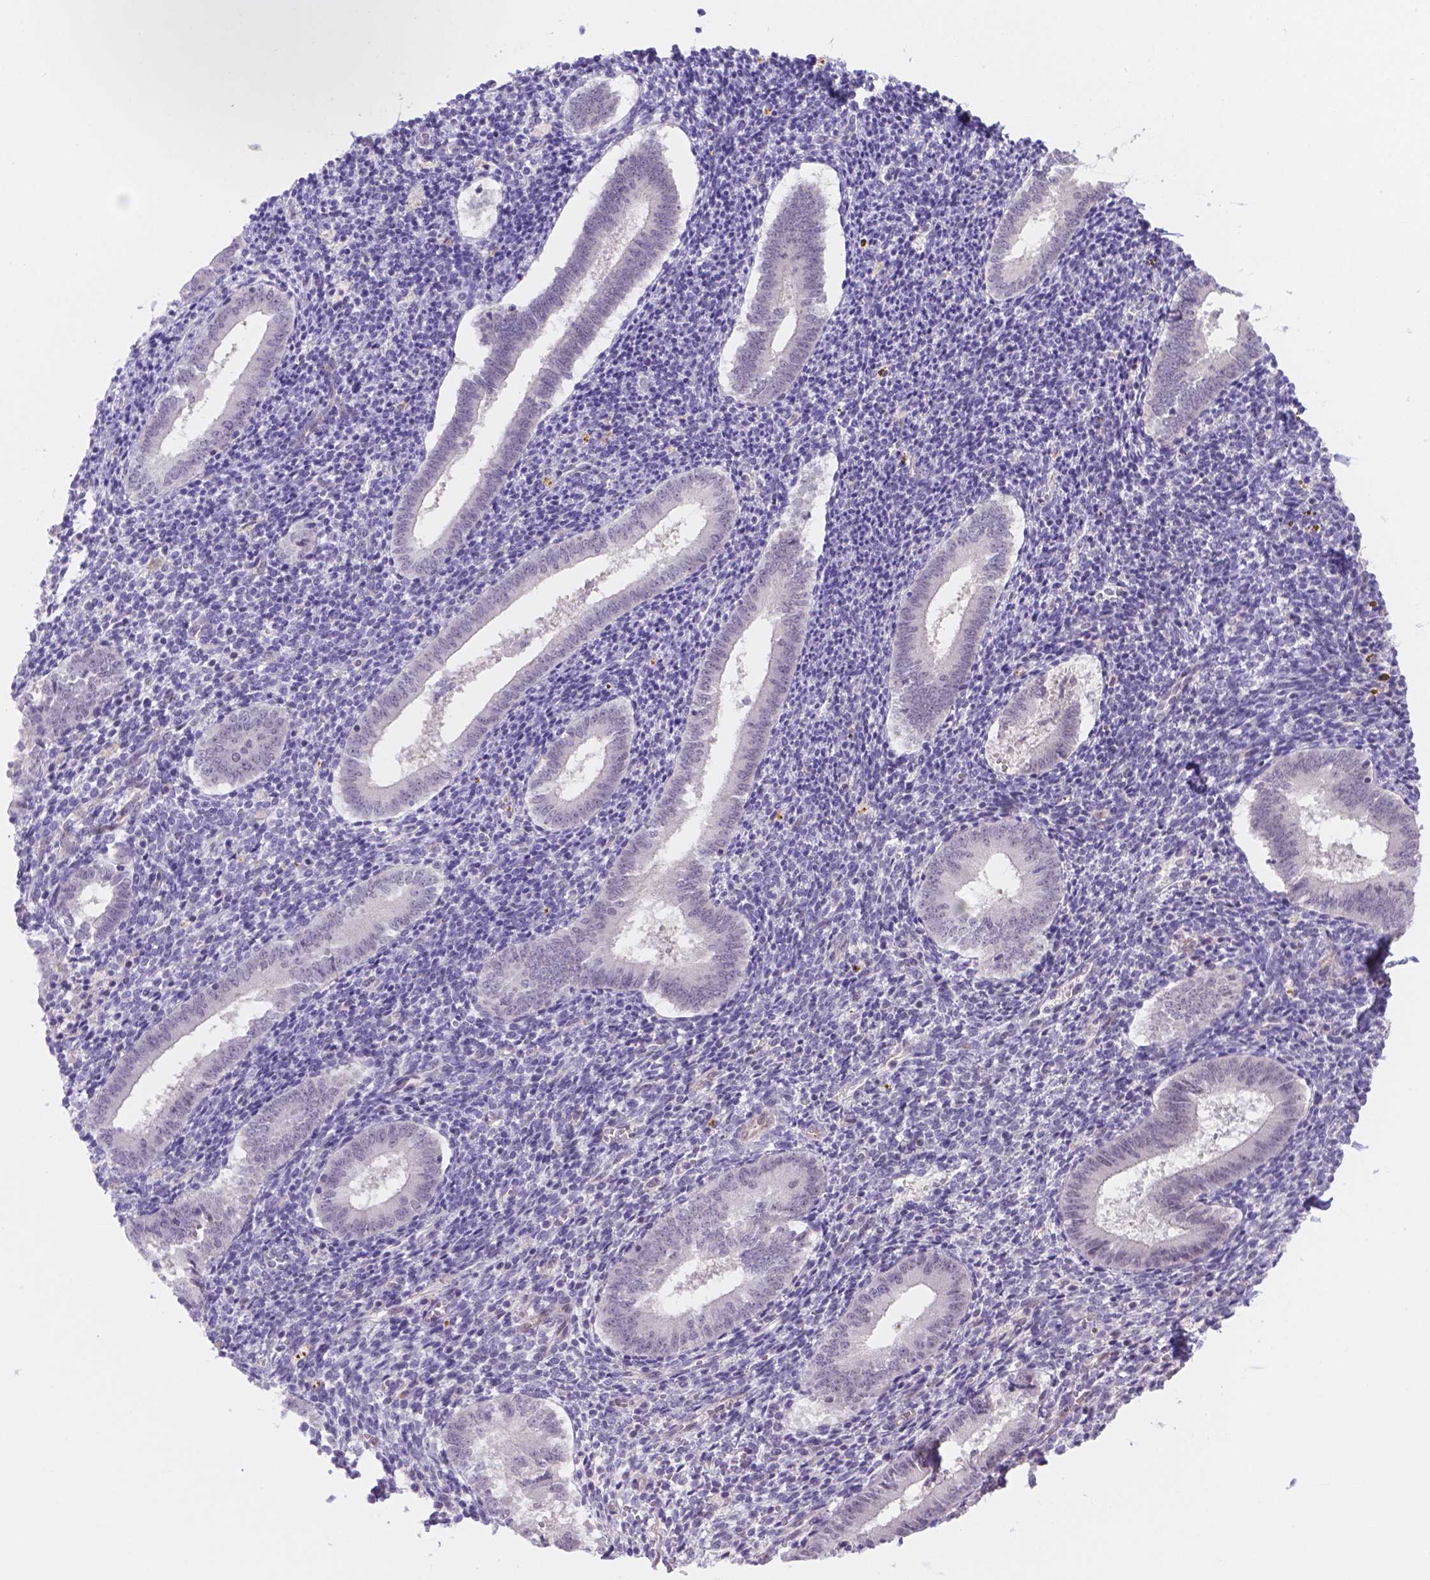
{"staining": {"intensity": "negative", "quantity": "none", "location": "none"}, "tissue": "endometrium", "cell_type": "Cells in endometrial stroma", "image_type": "normal", "snomed": [{"axis": "morphology", "description": "Normal tissue, NOS"}, {"axis": "topography", "description": "Endometrium"}], "caption": "Benign endometrium was stained to show a protein in brown. There is no significant positivity in cells in endometrial stroma.", "gene": "NXPE2", "patient": {"sex": "female", "age": 25}}